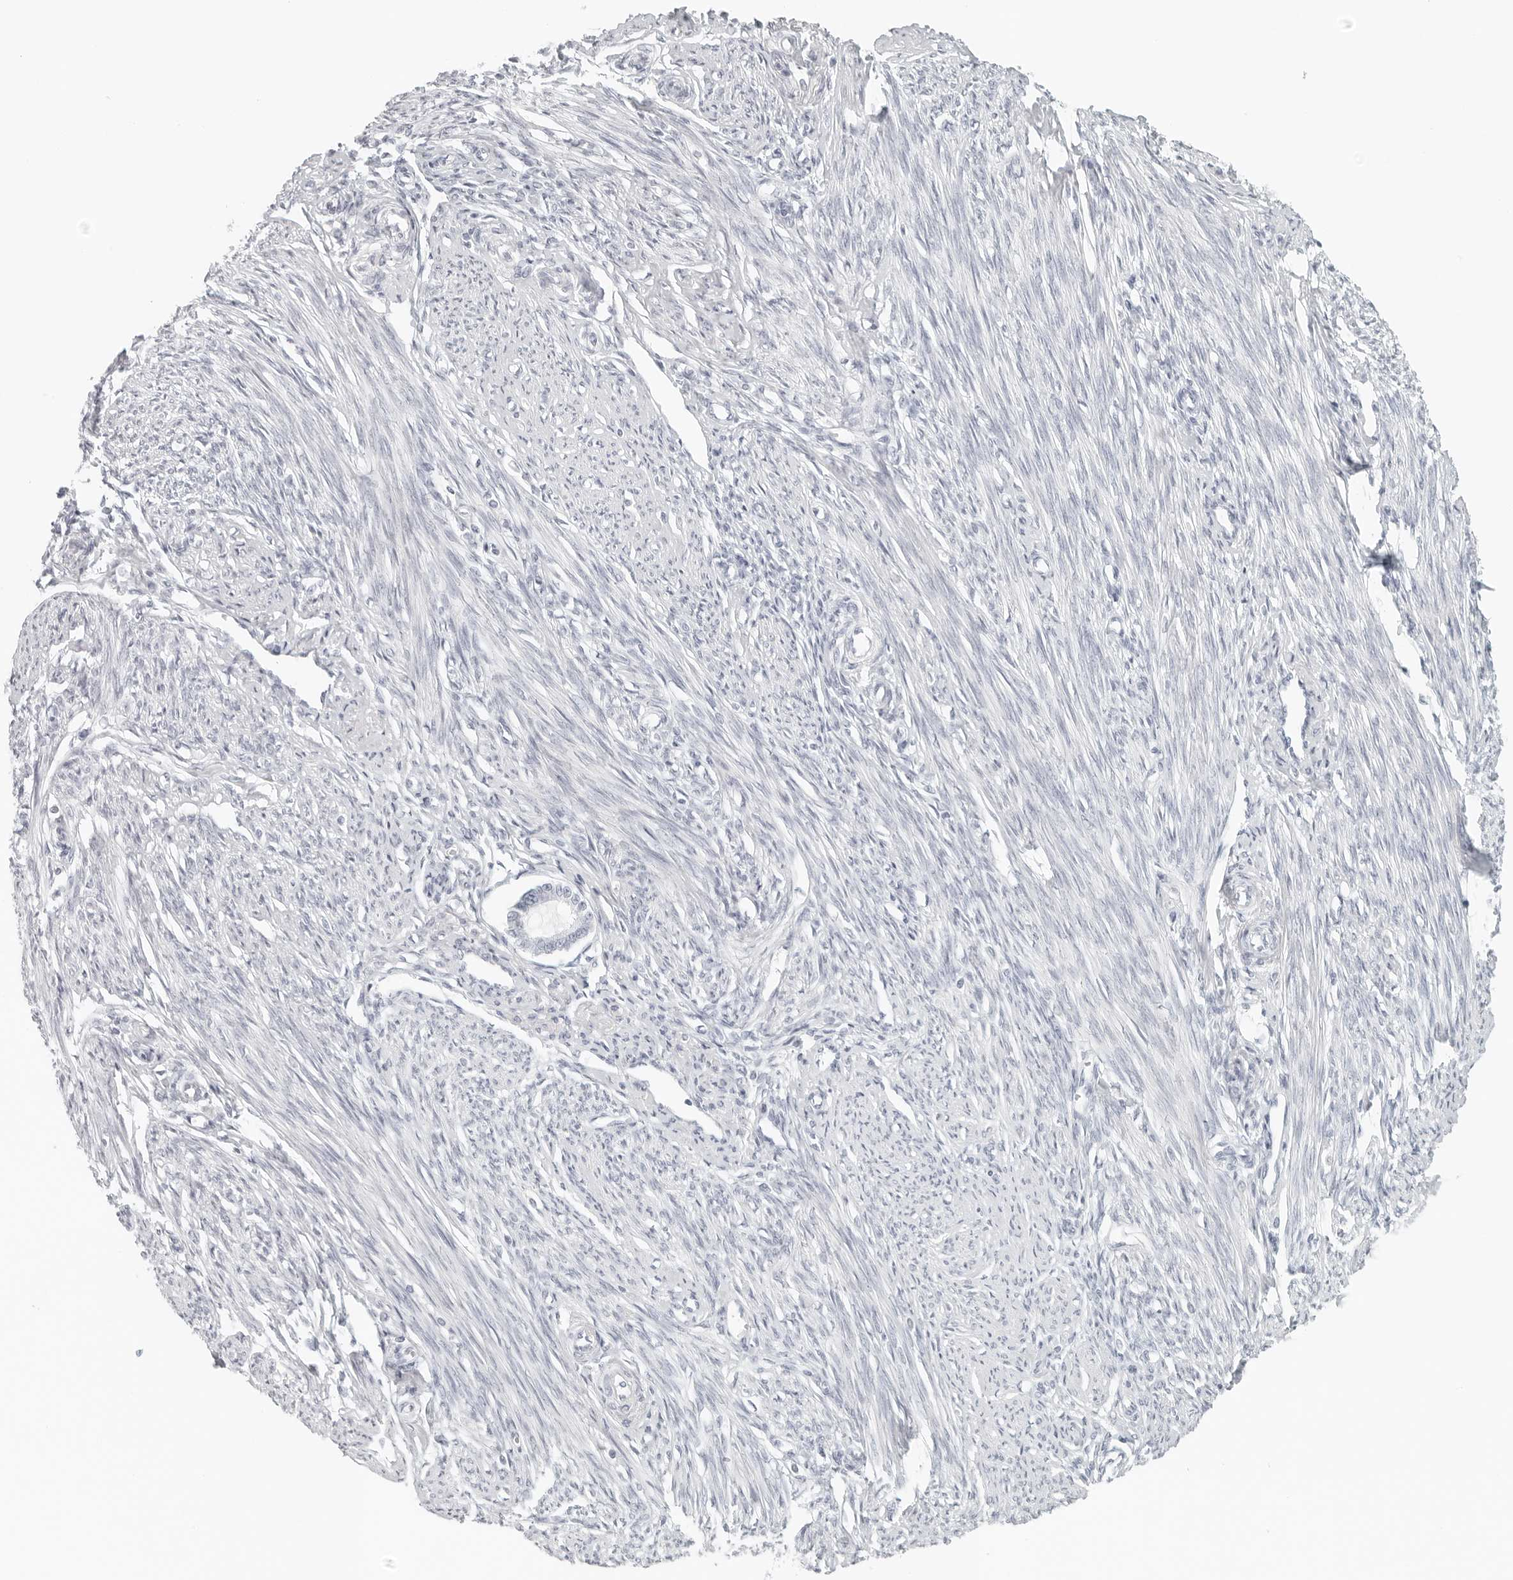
{"staining": {"intensity": "negative", "quantity": "none", "location": "none"}, "tissue": "endometrium", "cell_type": "Cells in endometrial stroma", "image_type": "normal", "snomed": [{"axis": "morphology", "description": "Normal tissue, NOS"}, {"axis": "topography", "description": "Endometrium"}], "caption": "Protein analysis of normal endometrium shows no significant staining in cells in endometrial stroma.", "gene": "RPS6KC1", "patient": {"sex": "female", "age": 56}}